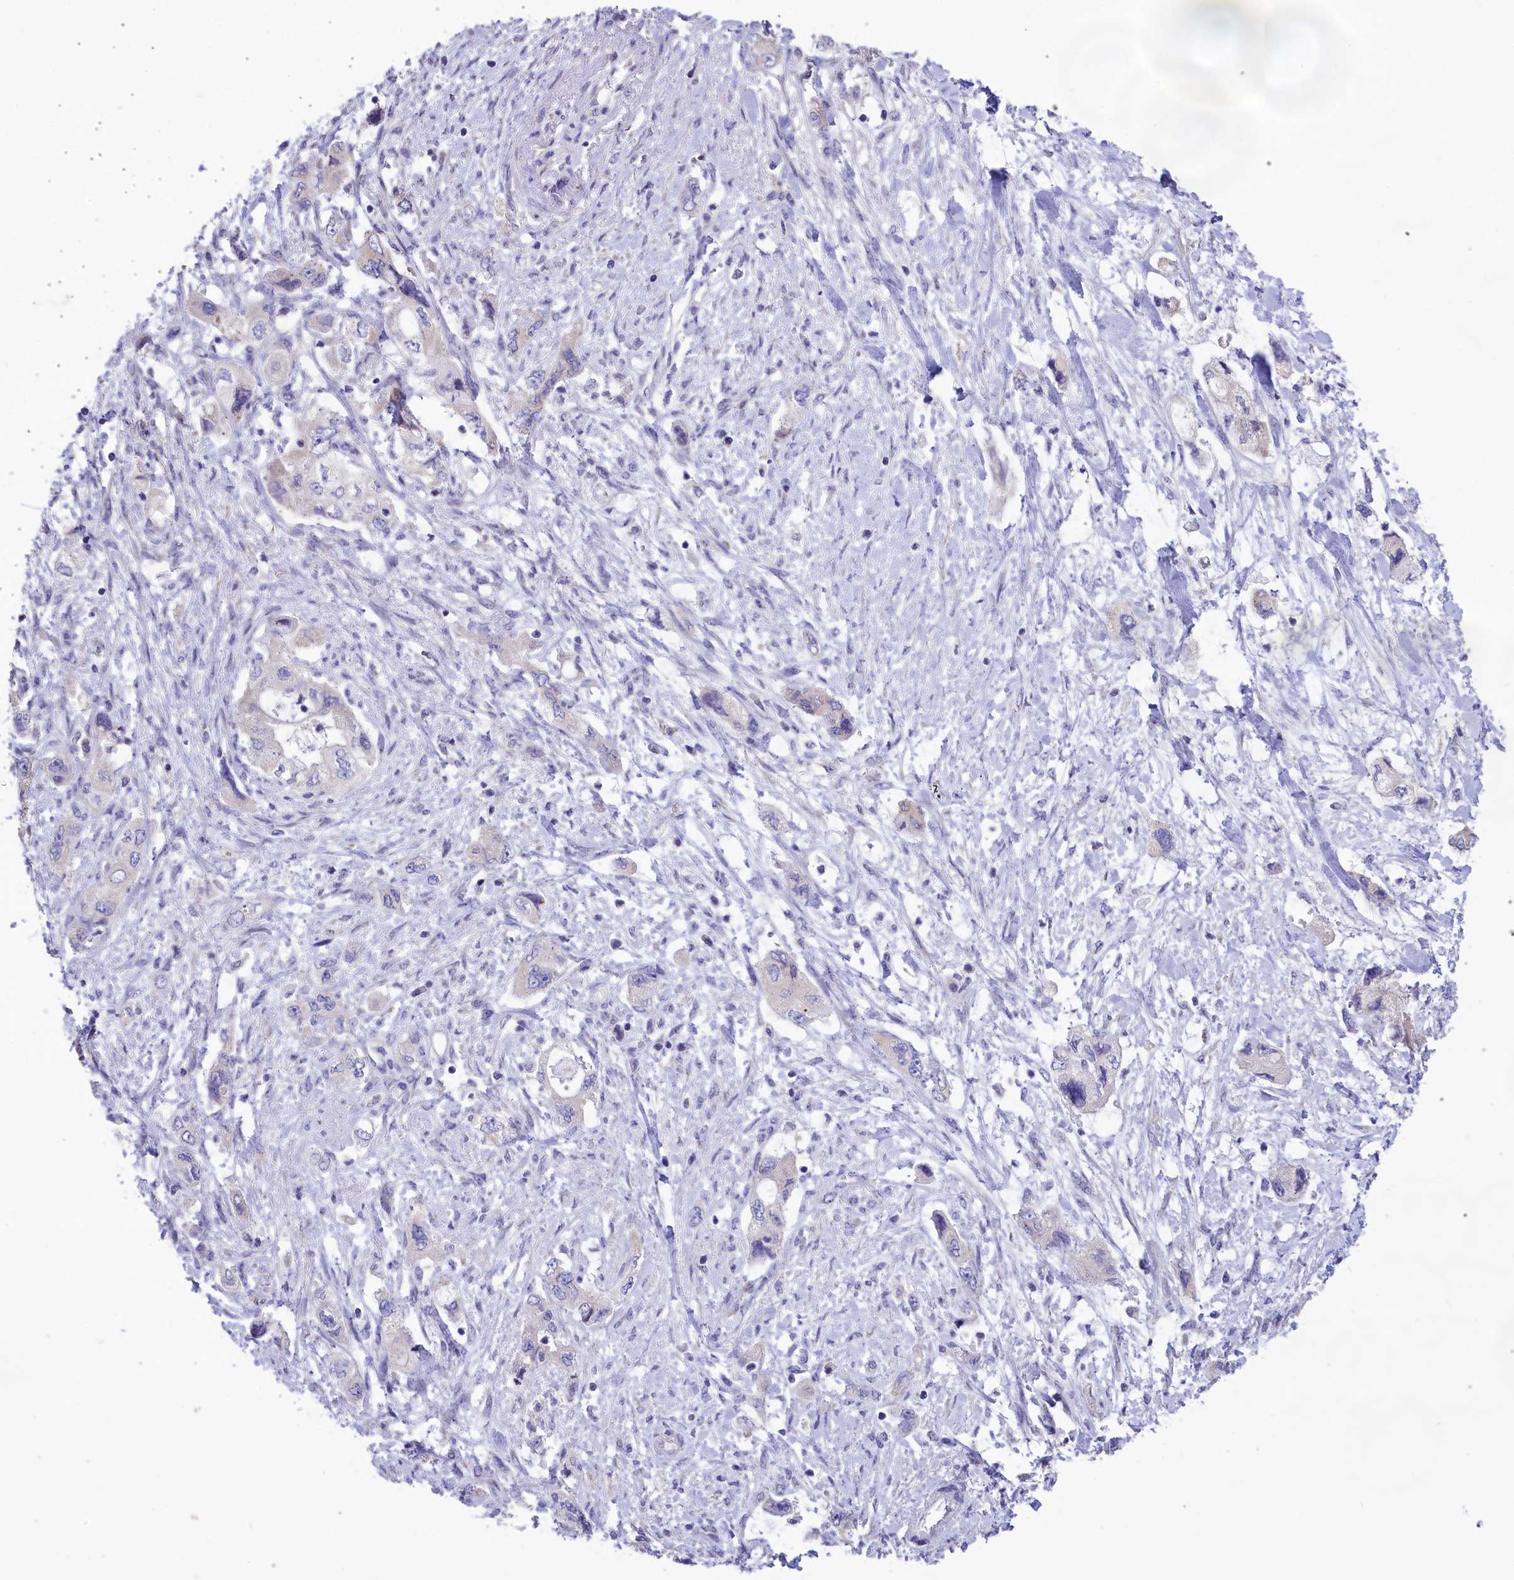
{"staining": {"intensity": "negative", "quantity": "none", "location": "none"}, "tissue": "pancreatic cancer", "cell_type": "Tumor cells", "image_type": "cancer", "snomed": [{"axis": "morphology", "description": "Adenocarcinoma, NOS"}, {"axis": "topography", "description": "Pancreas"}], "caption": "Pancreatic cancer (adenocarcinoma) stained for a protein using IHC displays no staining tumor cells.", "gene": "CYP2U1", "patient": {"sex": "female", "age": 73}}